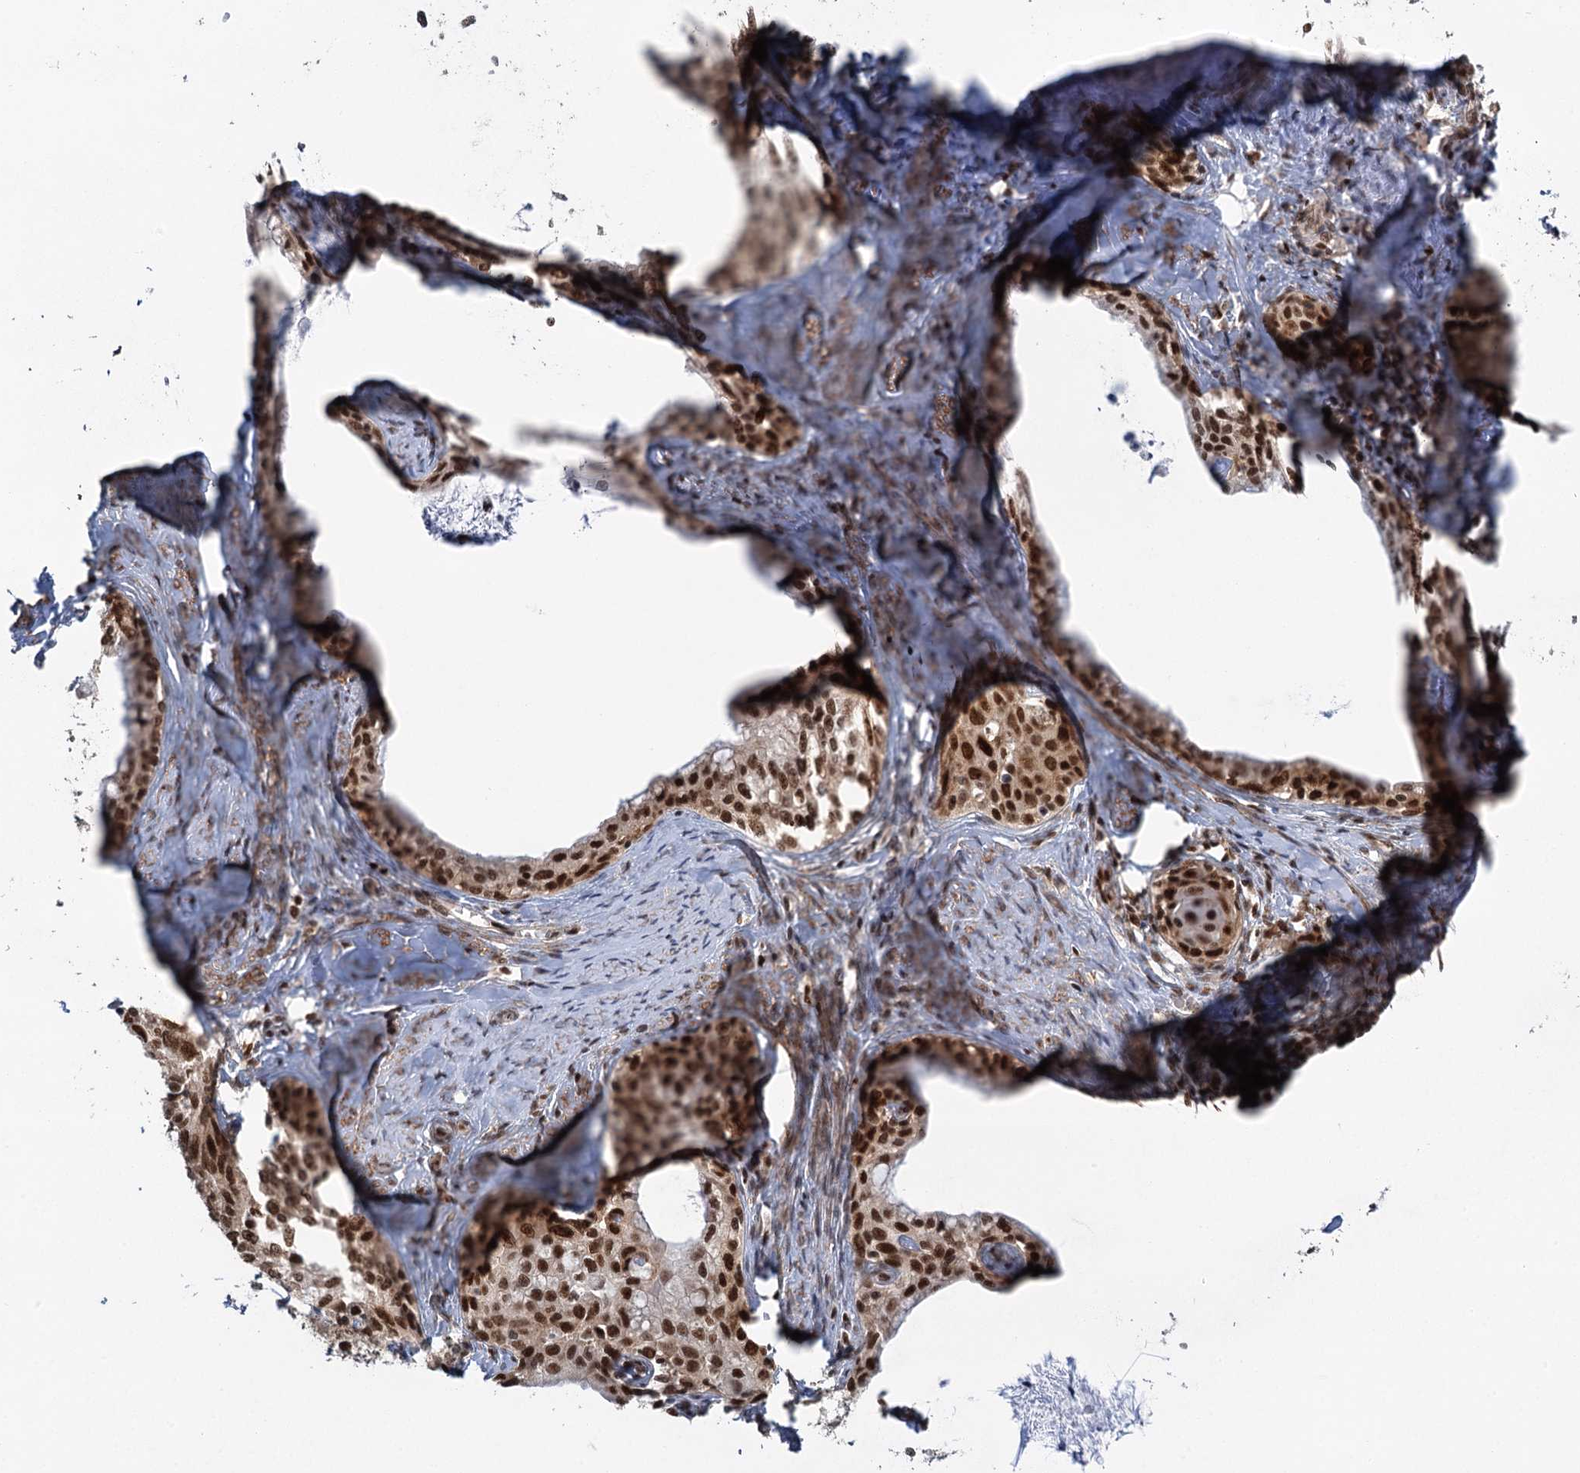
{"staining": {"intensity": "strong", "quantity": ">75%", "location": "nuclear"}, "tissue": "cervical cancer", "cell_type": "Tumor cells", "image_type": "cancer", "snomed": [{"axis": "morphology", "description": "Squamous cell carcinoma, NOS"}, {"axis": "morphology", "description": "Adenocarcinoma, NOS"}, {"axis": "topography", "description": "Cervix"}], "caption": "Cervical squamous cell carcinoma stained with a protein marker displays strong staining in tumor cells.", "gene": "GPATCH11", "patient": {"sex": "female", "age": 52}}